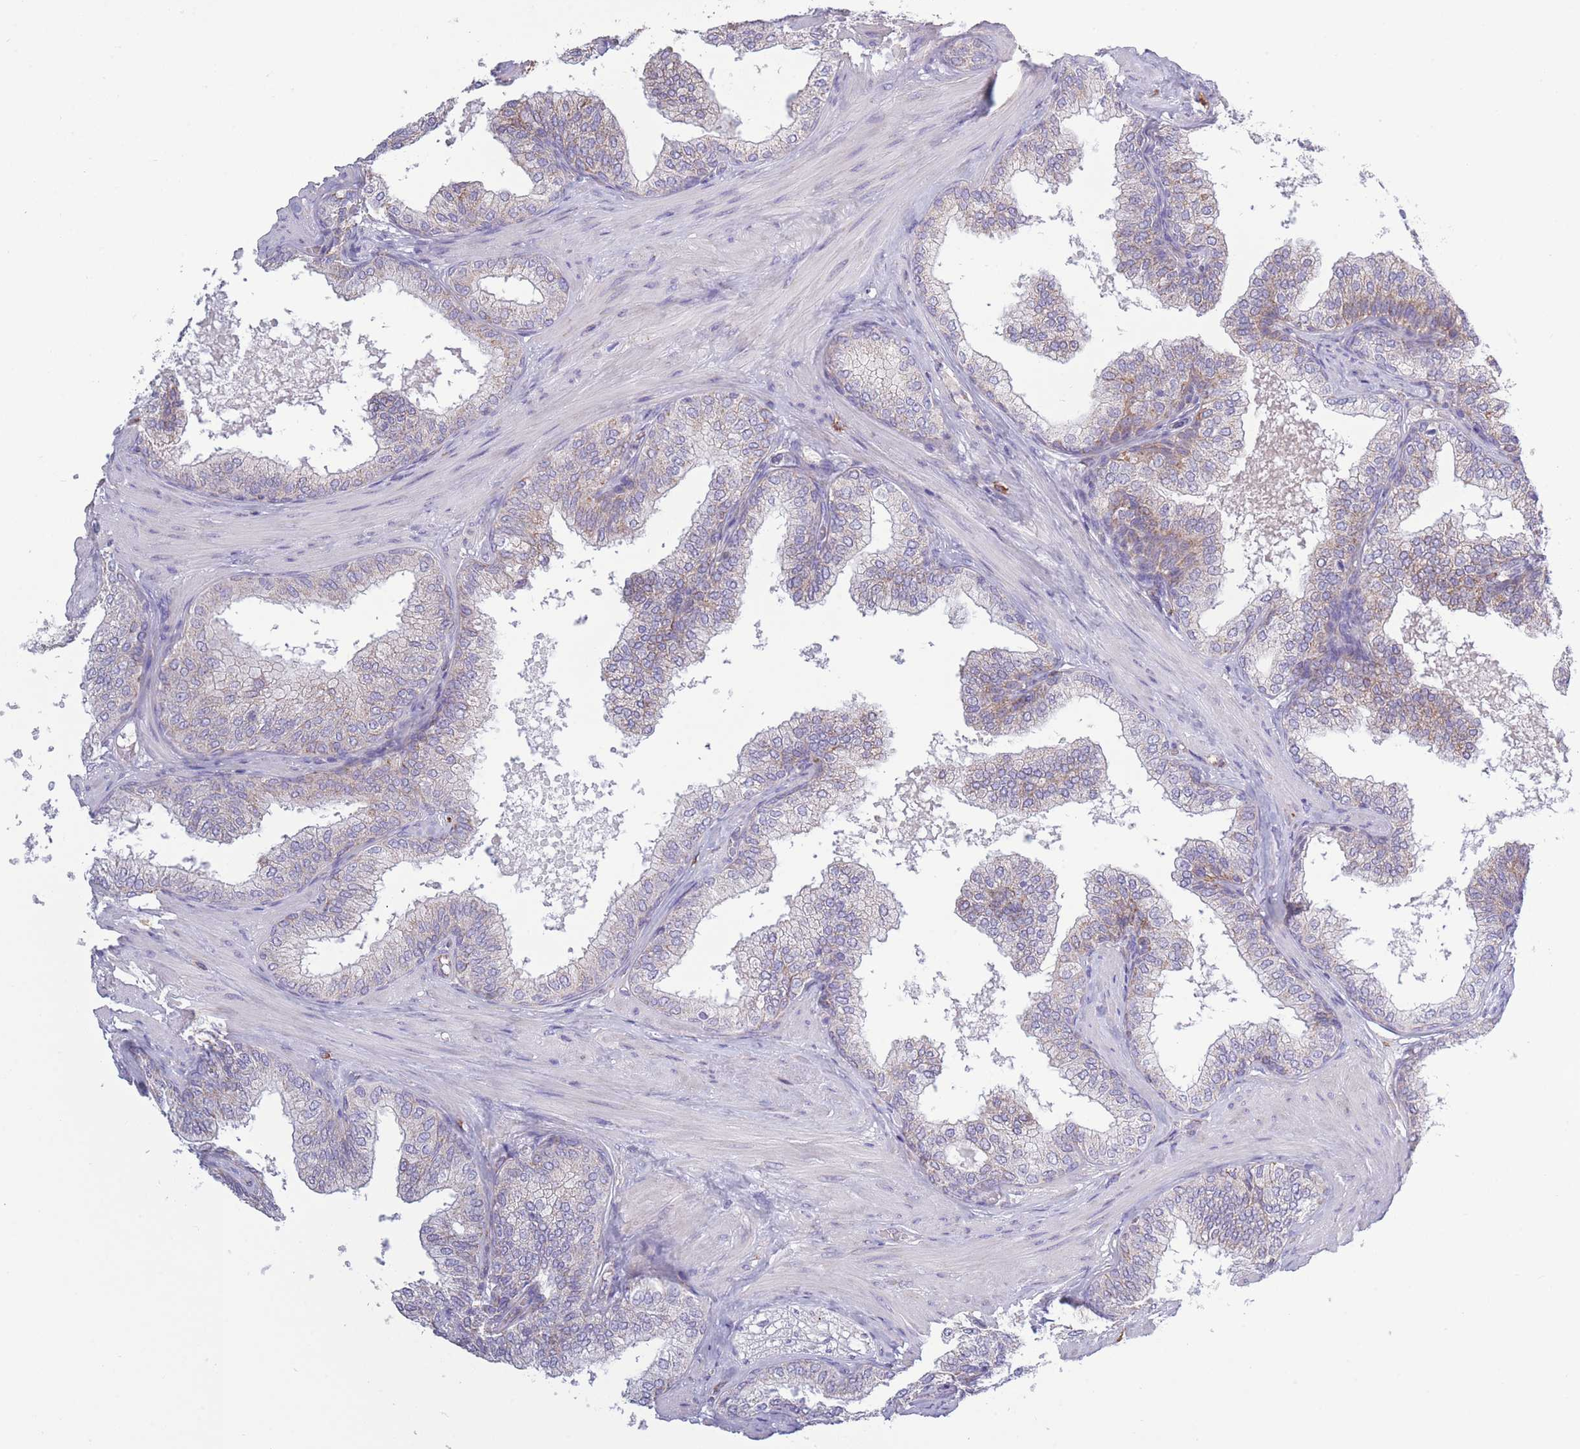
{"staining": {"intensity": "weak", "quantity": "<25%", "location": "cytoplasmic/membranous"}, "tissue": "prostate", "cell_type": "Glandular cells", "image_type": "normal", "snomed": [{"axis": "morphology", "description": "Normal tissue, NOS"}, {"axis": "topography", "description": "Prostate"}], "caption": "Prostate was stained to show a protein in brown. There is no significant expression in glandular cells. (Stains: DAB (3,3'-diaminobenzidine) immunohistochemistry with hematoxylin counter stain, Microscopy: brightfield microscopy at high magnification).", "gene": "PDHA1", "patient": {"sex": "male", "age": 60}}